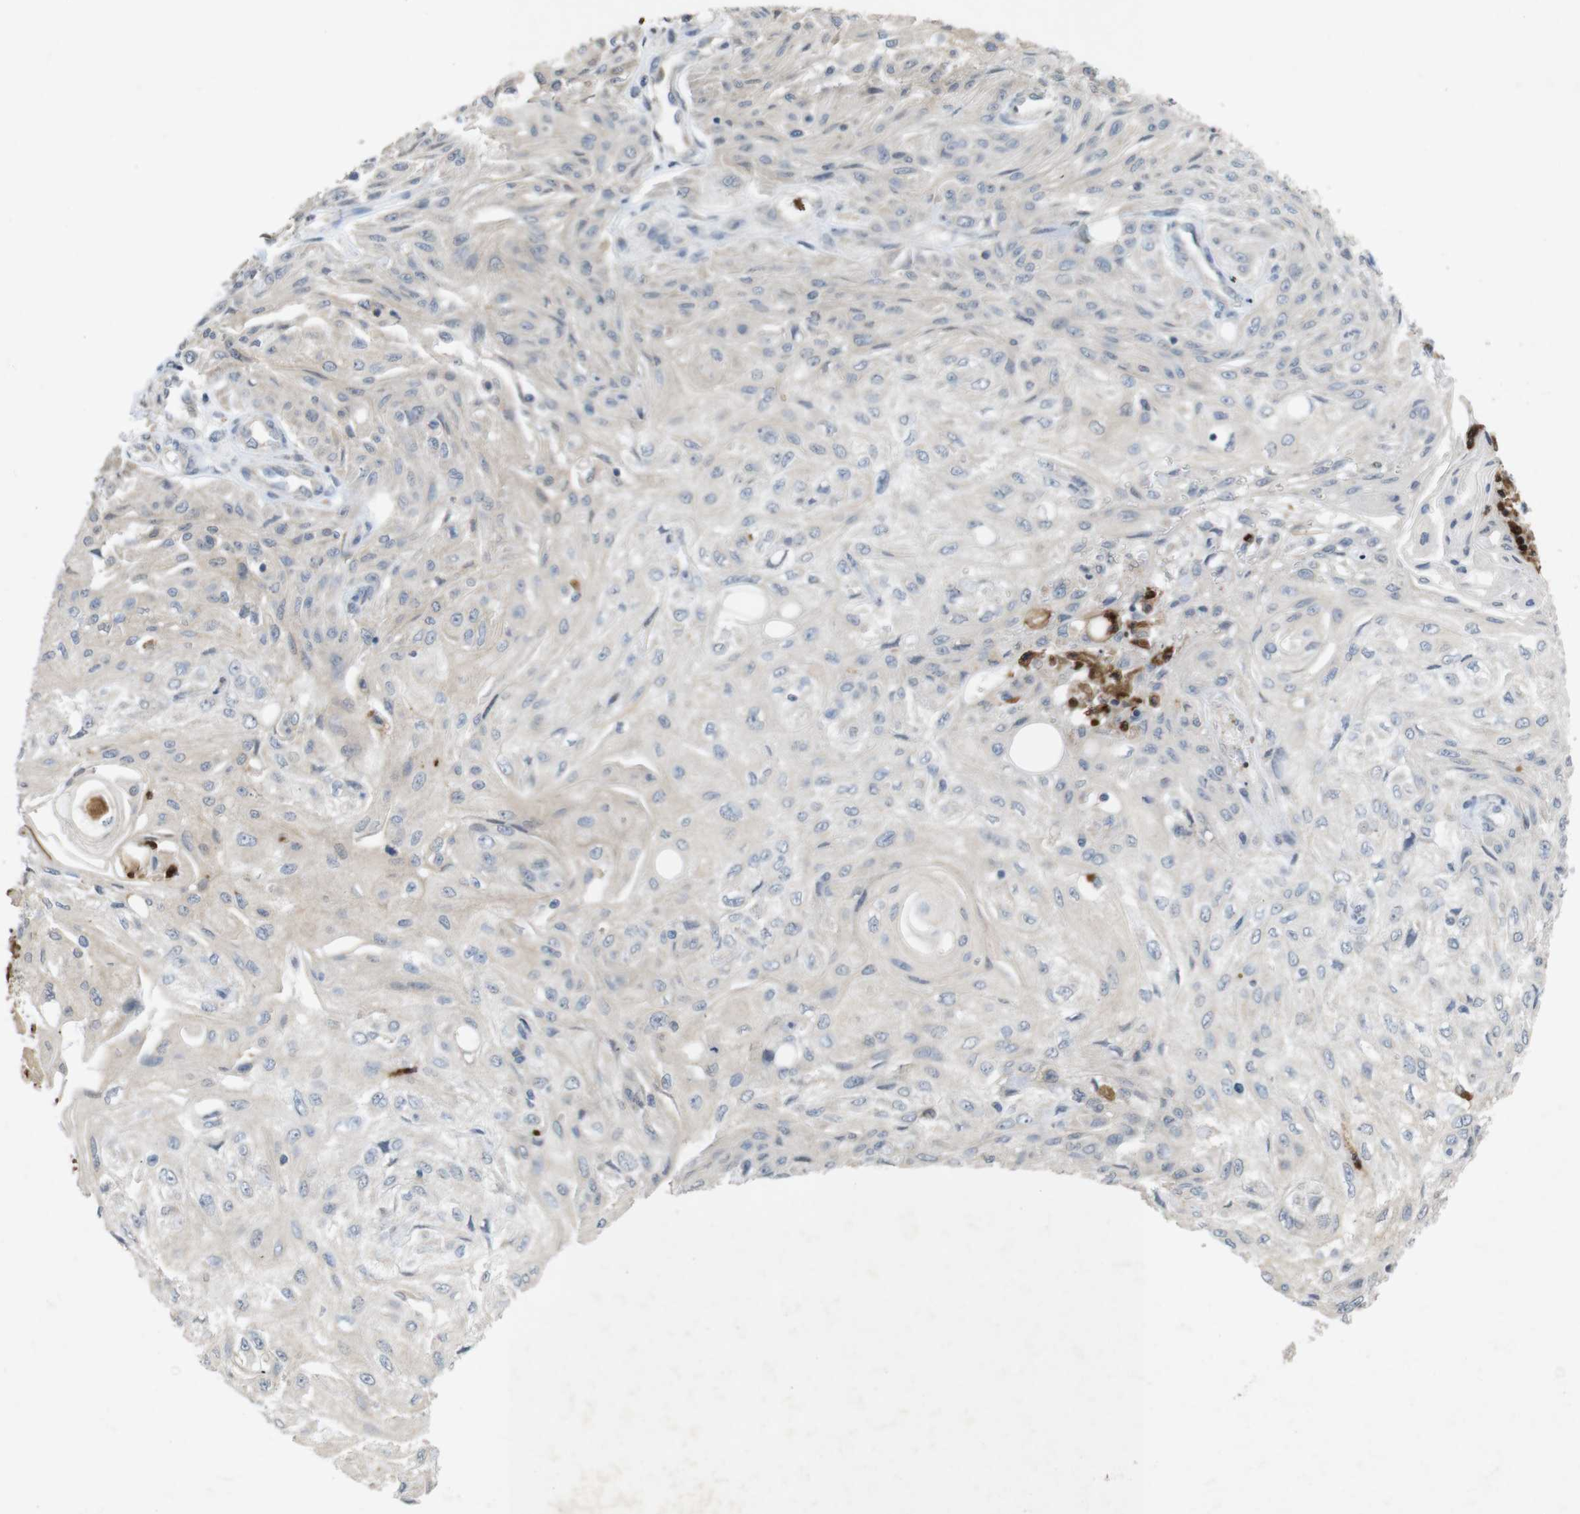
{"staining": {"intensity": "negative", "quantity": "none", "location": "none"}, "tissue": "skin cancer", "cell_type": "Tumor cells", "image_type": "cancer", "snomed": [{"axis": "morphology", "description": "Squamous cell carcinoma, NOS"}, {"axis": "topography", "description": "Skin"}], "caption": "DAB immunohistochemical staining of human skin cancer (squamous cell carcinoma) shows no significant positivity in tumor cells. Nuclei are stained in blue.", "gene": "TSPAN14", "patient": {"sex": "male", "age": 75}}